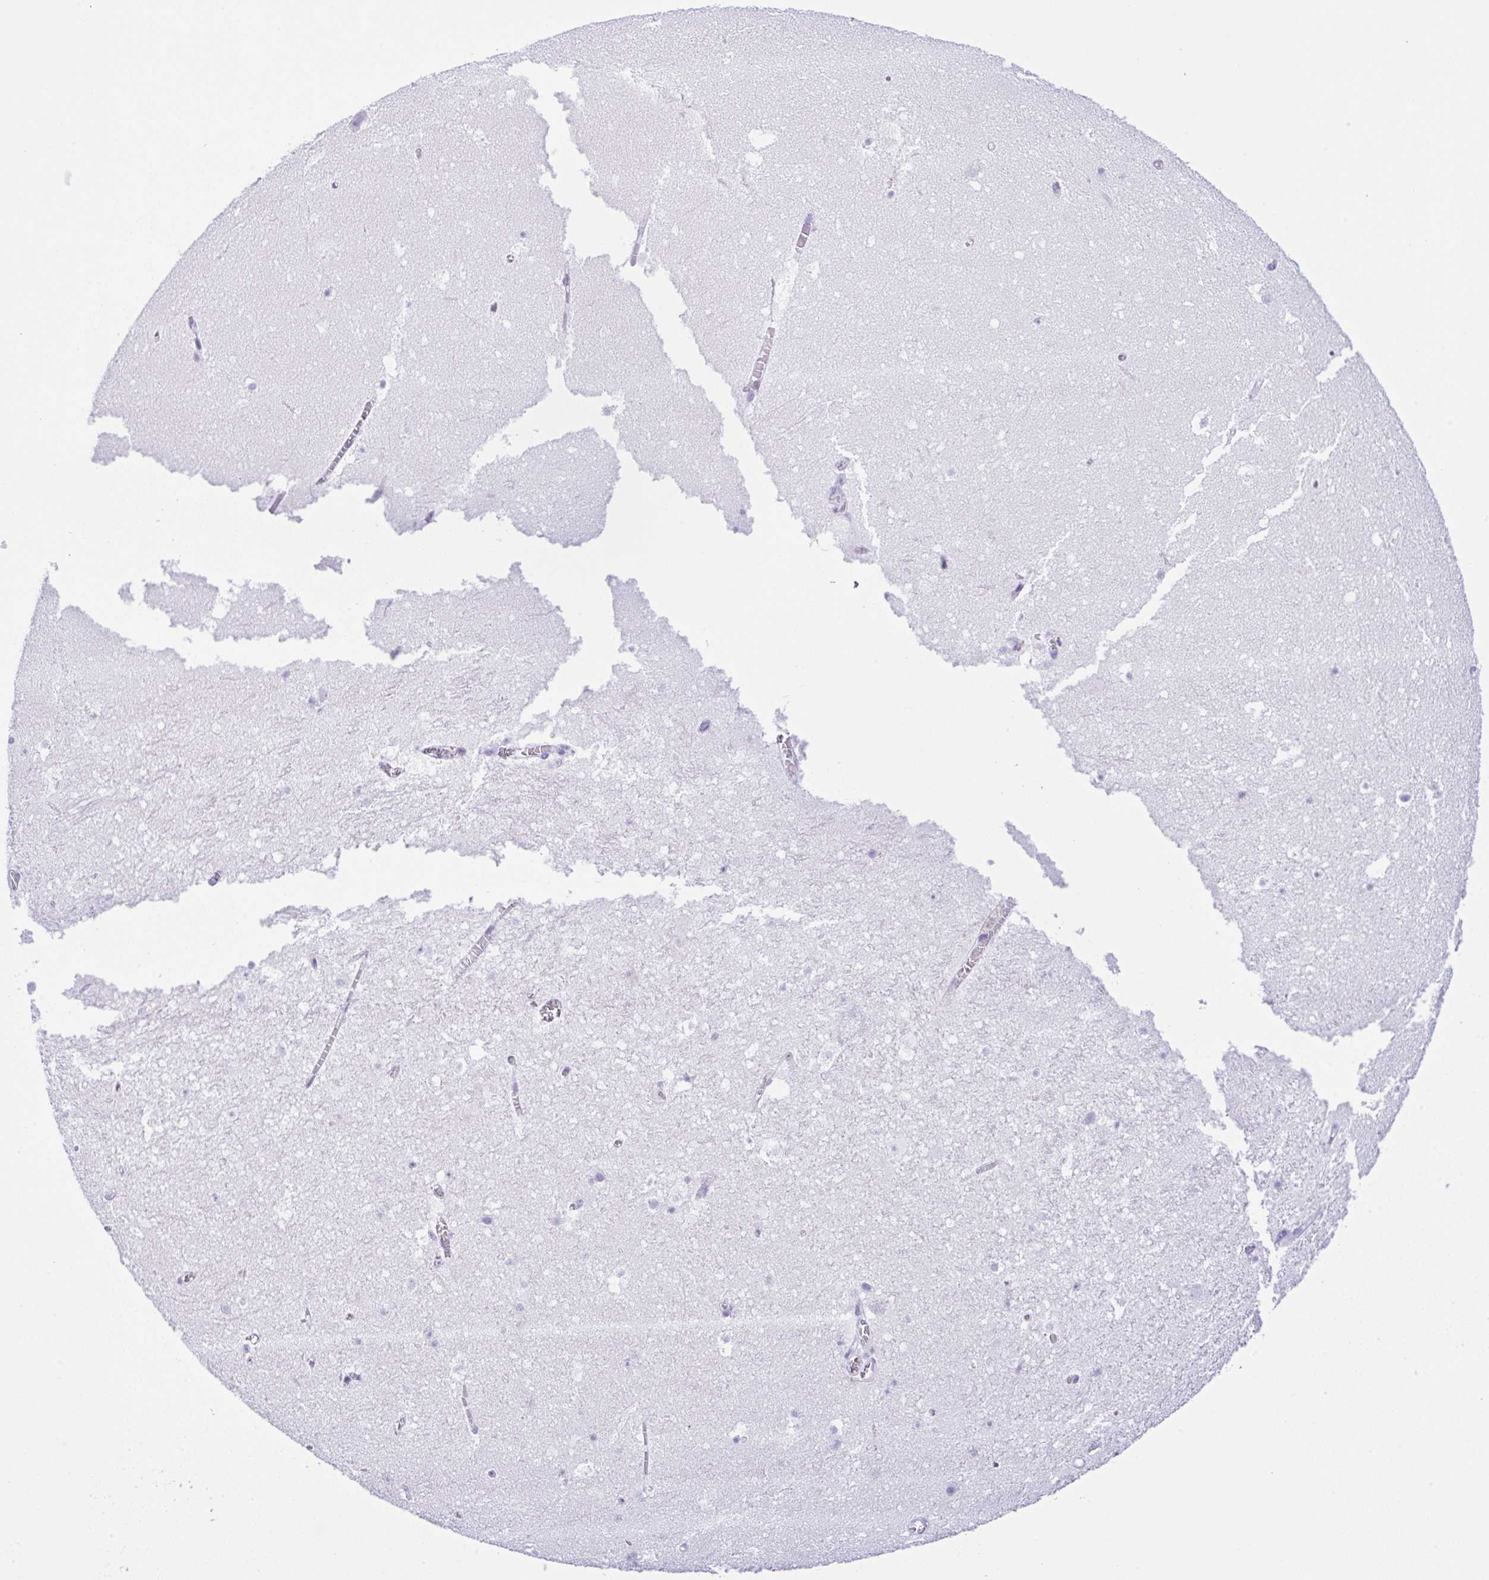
{"staining": {"intensity": "negative", "quantity": "none", "location": "none"}, "tissue": "hippocampus", "cell_type": "Glial cells", "image_type": "normal", "snomed": [{"axis": "morphology", "description": "Normal tissue, NOS"}, {"axis": "topography", "description": "Hippocampus"}], "caption": "Normal hippocampus was stained to show a protein in brown. There is no significant staining in glial cells. The staining is performed using DAB (3,3'-diaminobenzidine) brown chromogen with nuclei counter-stained in using hematoxylin.", "gene": "RRM2", "patient": {"sex": "female", "age": 42}}